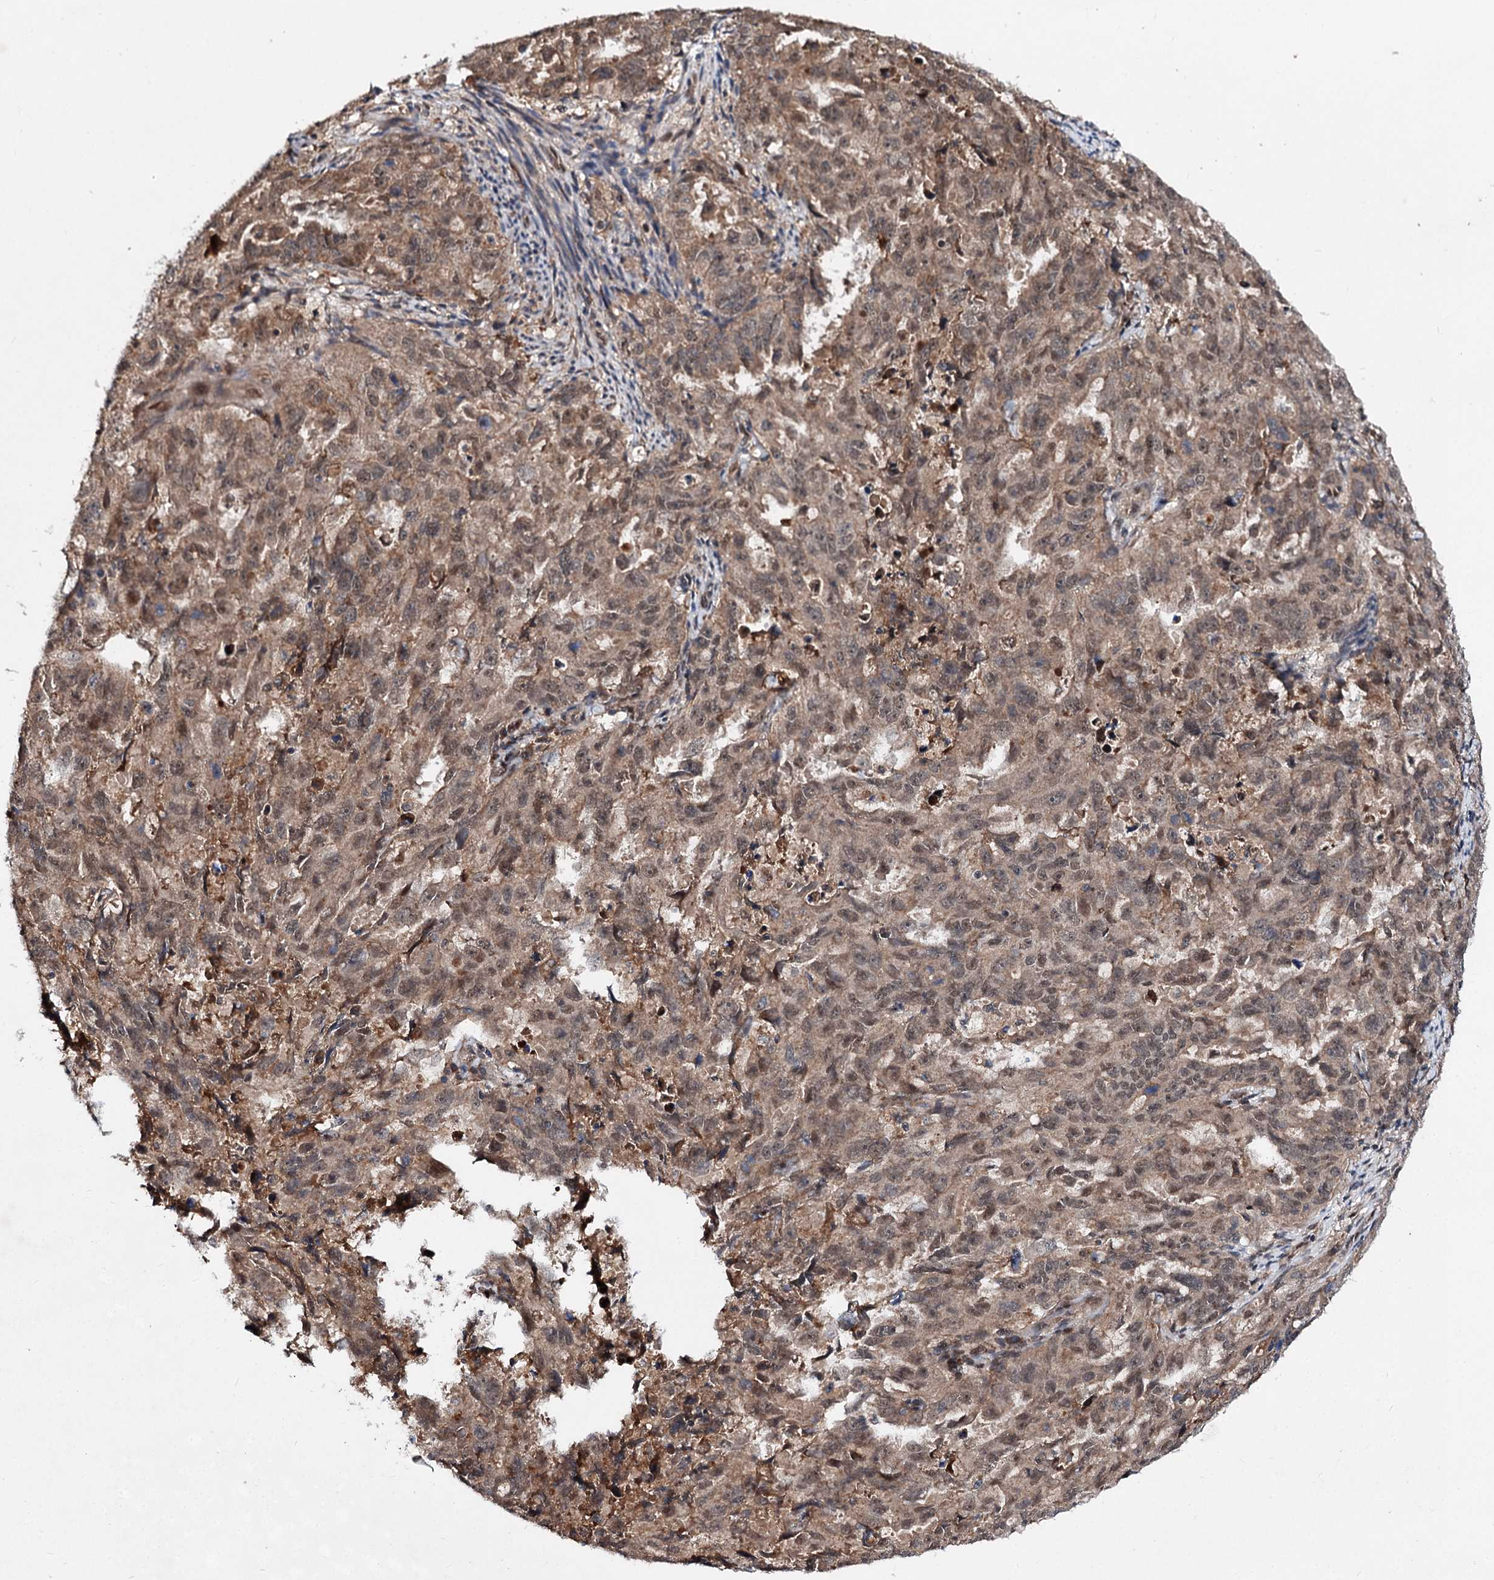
{"staining": {"intensity": "weak", "quantity": ">75%", "location": "cytoplasmic/membranous"}, "tissue": "endometrial cancer", "cell_type": "Tumor cells", "image_type": "cancer", "snomed": [{"axis": "morphology", "description": "Adenocarcinoma, NOS"}, {"axis": "topography", "description": "Endometrium"}], "caption": "Immunohistochemistry of endometrial cancer (adenocarcinoma) shows low levels of weak cytoplasmic/membranous positivity in approximately >75% of tumor cells. Nuclei are stained in blue.", "gene": "MSANTD2", "patient": {"sex": "female", "age": 65}}